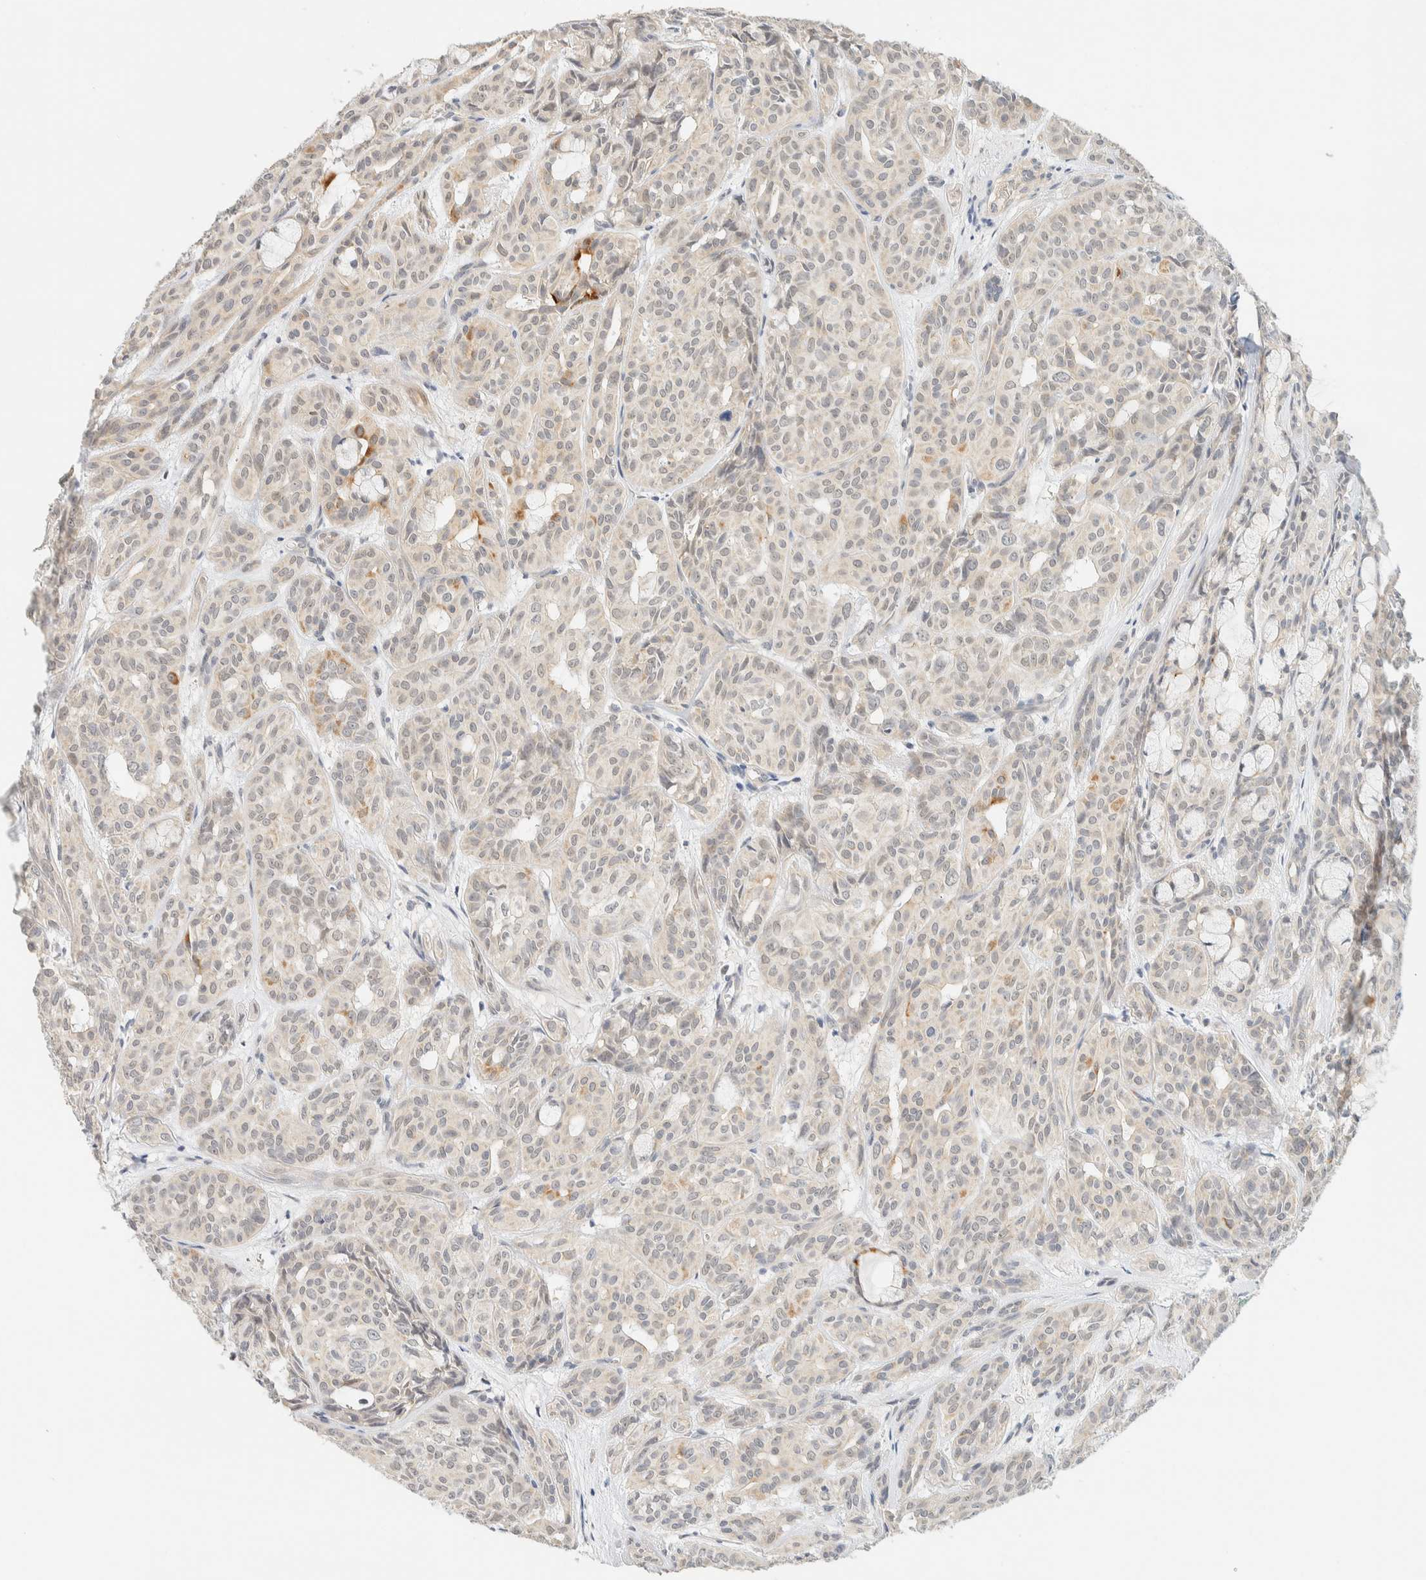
{"staining": {"intensity": "weak", "quantity": "<25%", "location": "cytoplasmic/membranous,nuclear"}, "tissue": "head and neck cancer", "cell_type": "Tumor cells", "image_type": "cancer", "snomed": [{"axis": "morphology", "description": "Adenocarcinoma, NOS"}, {"axis": "topography", "description": "Salivary gland, NOS"}, {"axis": "topography", "description": "Head-Neck"}], "caption": "Immunohistochemistry (IHC) of head and neck cancer reveals no positivity in tumor cells.", "gene": "TNK1", "patient": {"sex": "female", "age": 76}}